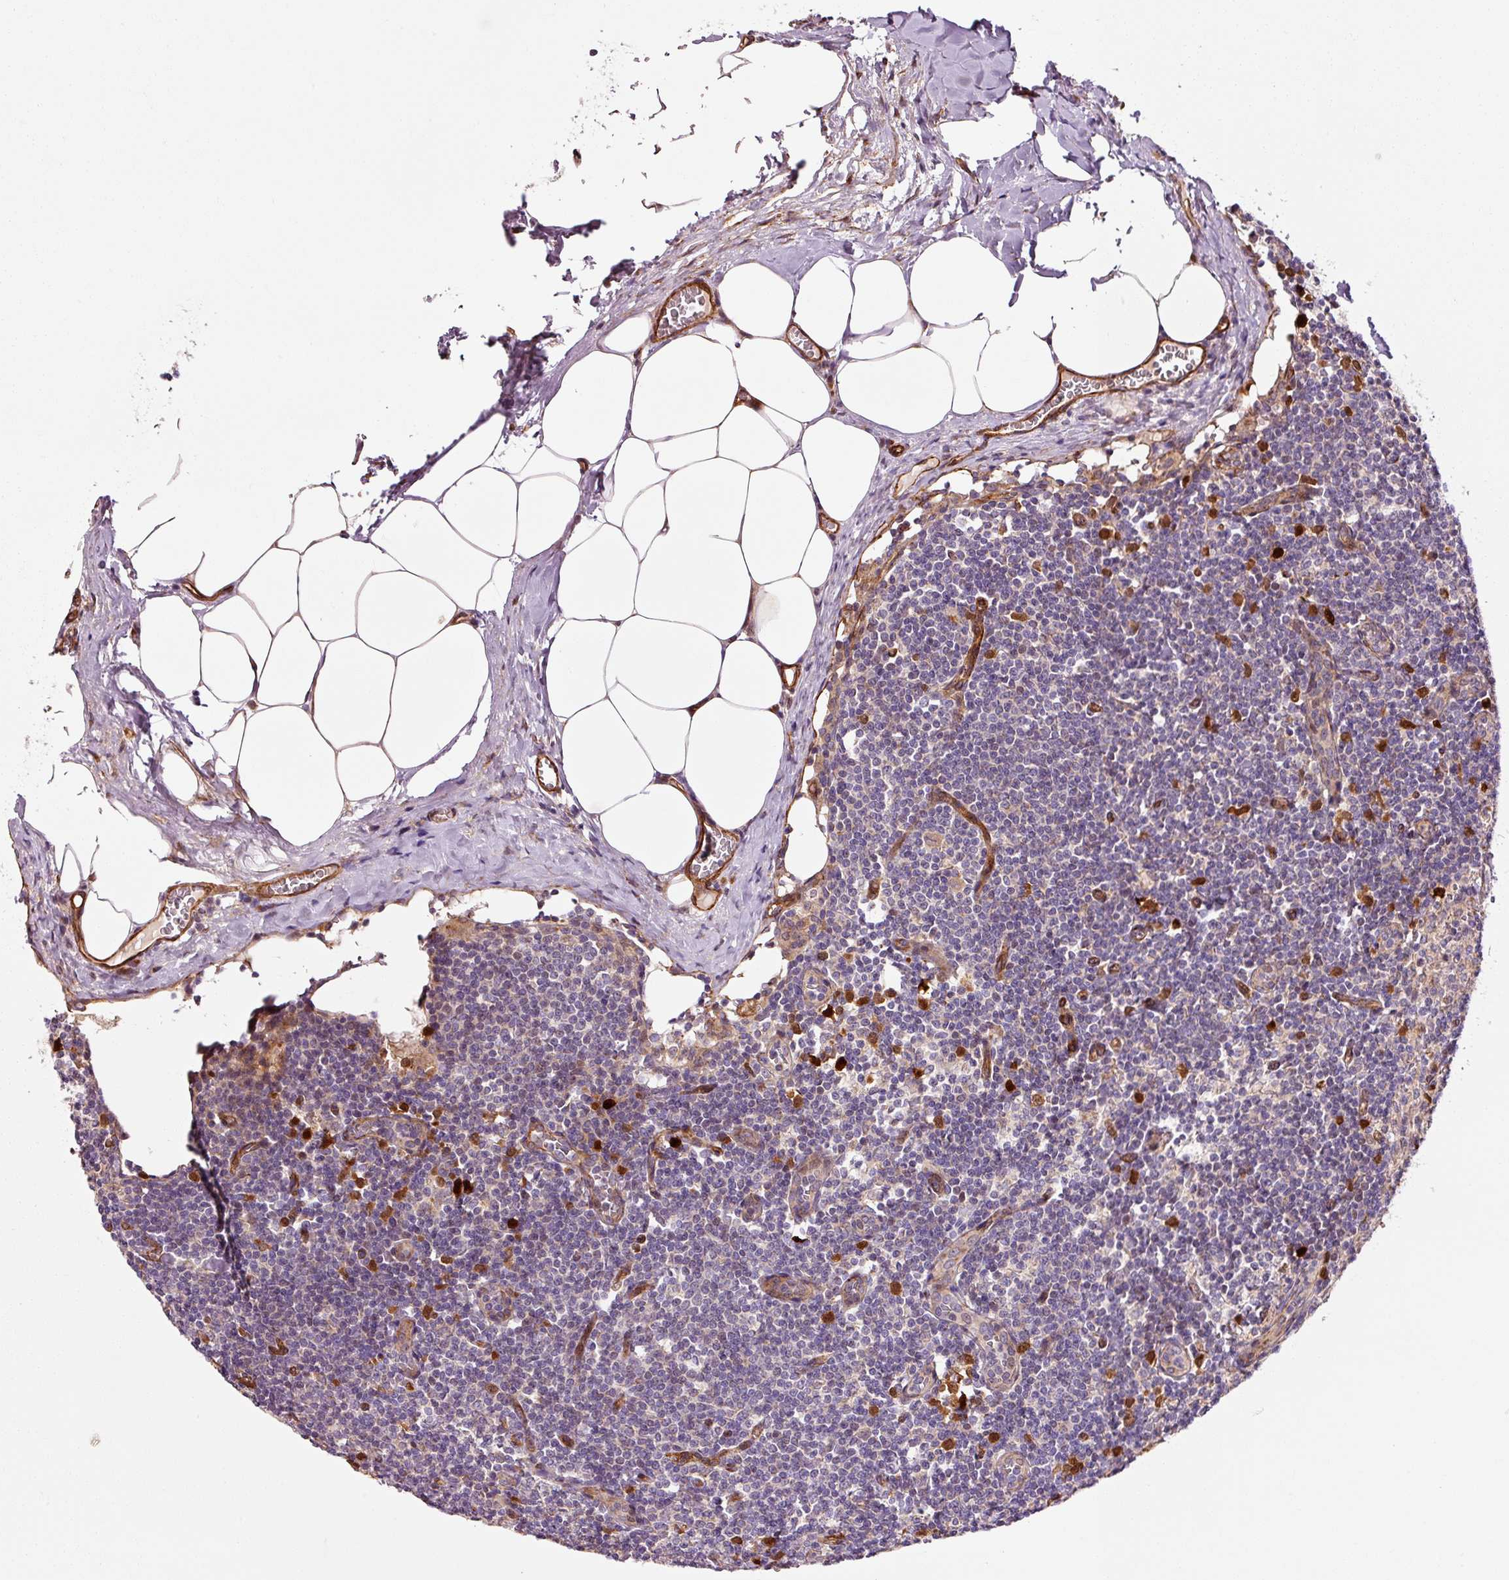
{"staining": {"intensity": "moderate", "quantity": "<25%", "location": "cytoplasmic/membranous"}, "tissue": "lymph node", "cell_type": "Germinal center cells", "image_type": "normal", "snomed": [{"axis": "morphology", "description": "Normal tissue, NOS"}, {"axis": "topography", "description": "Lymph node"}], "caption": "Immunohistochemistry (IHC) of normal human lymph node exhibits low levels of moderate cytoplasmic/membranous staining in about <25% of germinal center cells.", "gene": "LIMK2", "patient": {"sex": "female", "age": 59}}